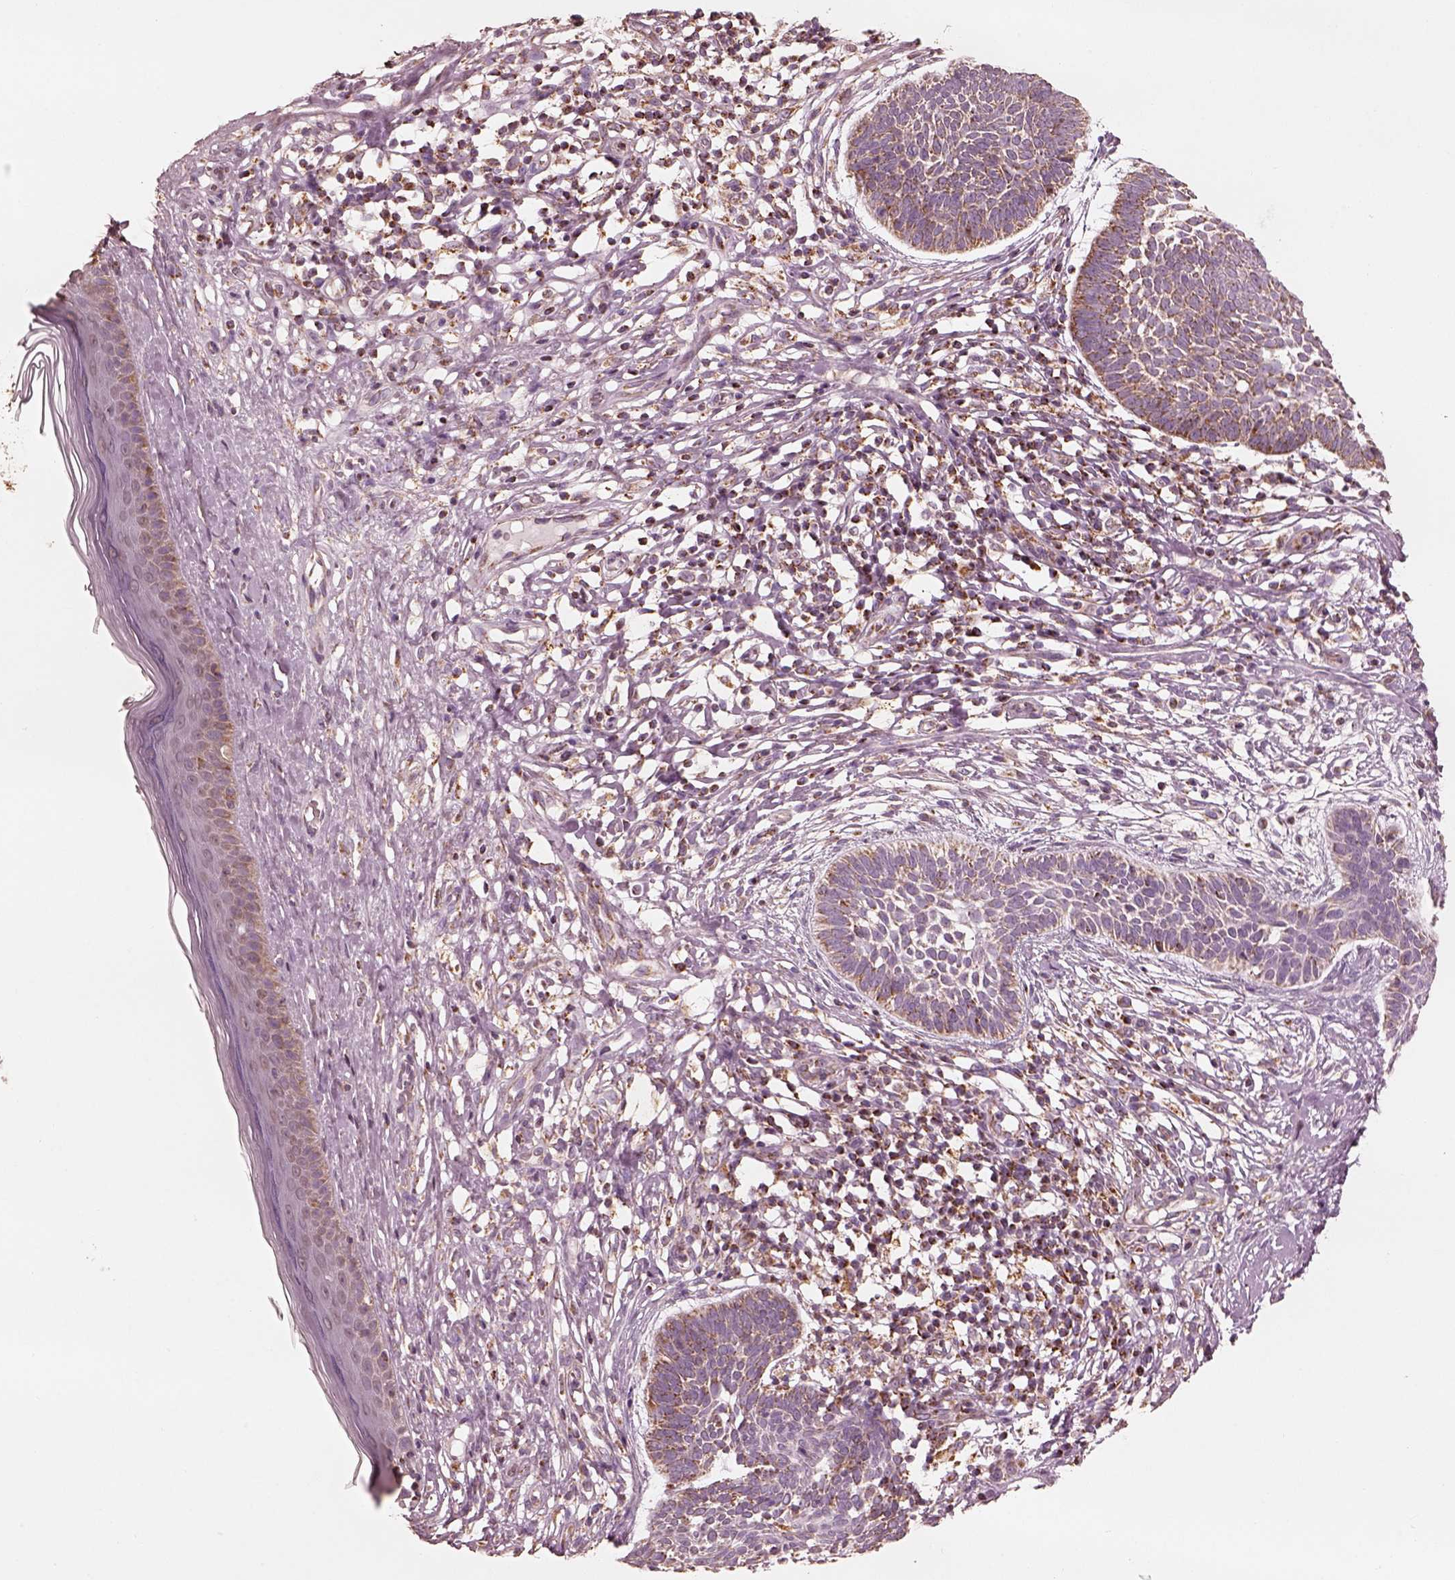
{"staining": {"intensity": "moderate", "quantity": "<25%", "location": "cytoplasmic/membranous"}, "tissue": "skin cancer", "cell_type": "Tumor cells", "image_type": "cancer", "snomed": [{"axis": "morphology", "description": "Basal cell carcinoma"}, {"axis": "topography", "description": "Skin"}], "caption": "Immunohistochemical staining of human skin basal cell carcinoma shows low levels of moderate cytoplasmic/membranous staining in about <25% of tumor cells.", "gene": "ENTPD6", "patient": {"sex": "male", "age": 85}}